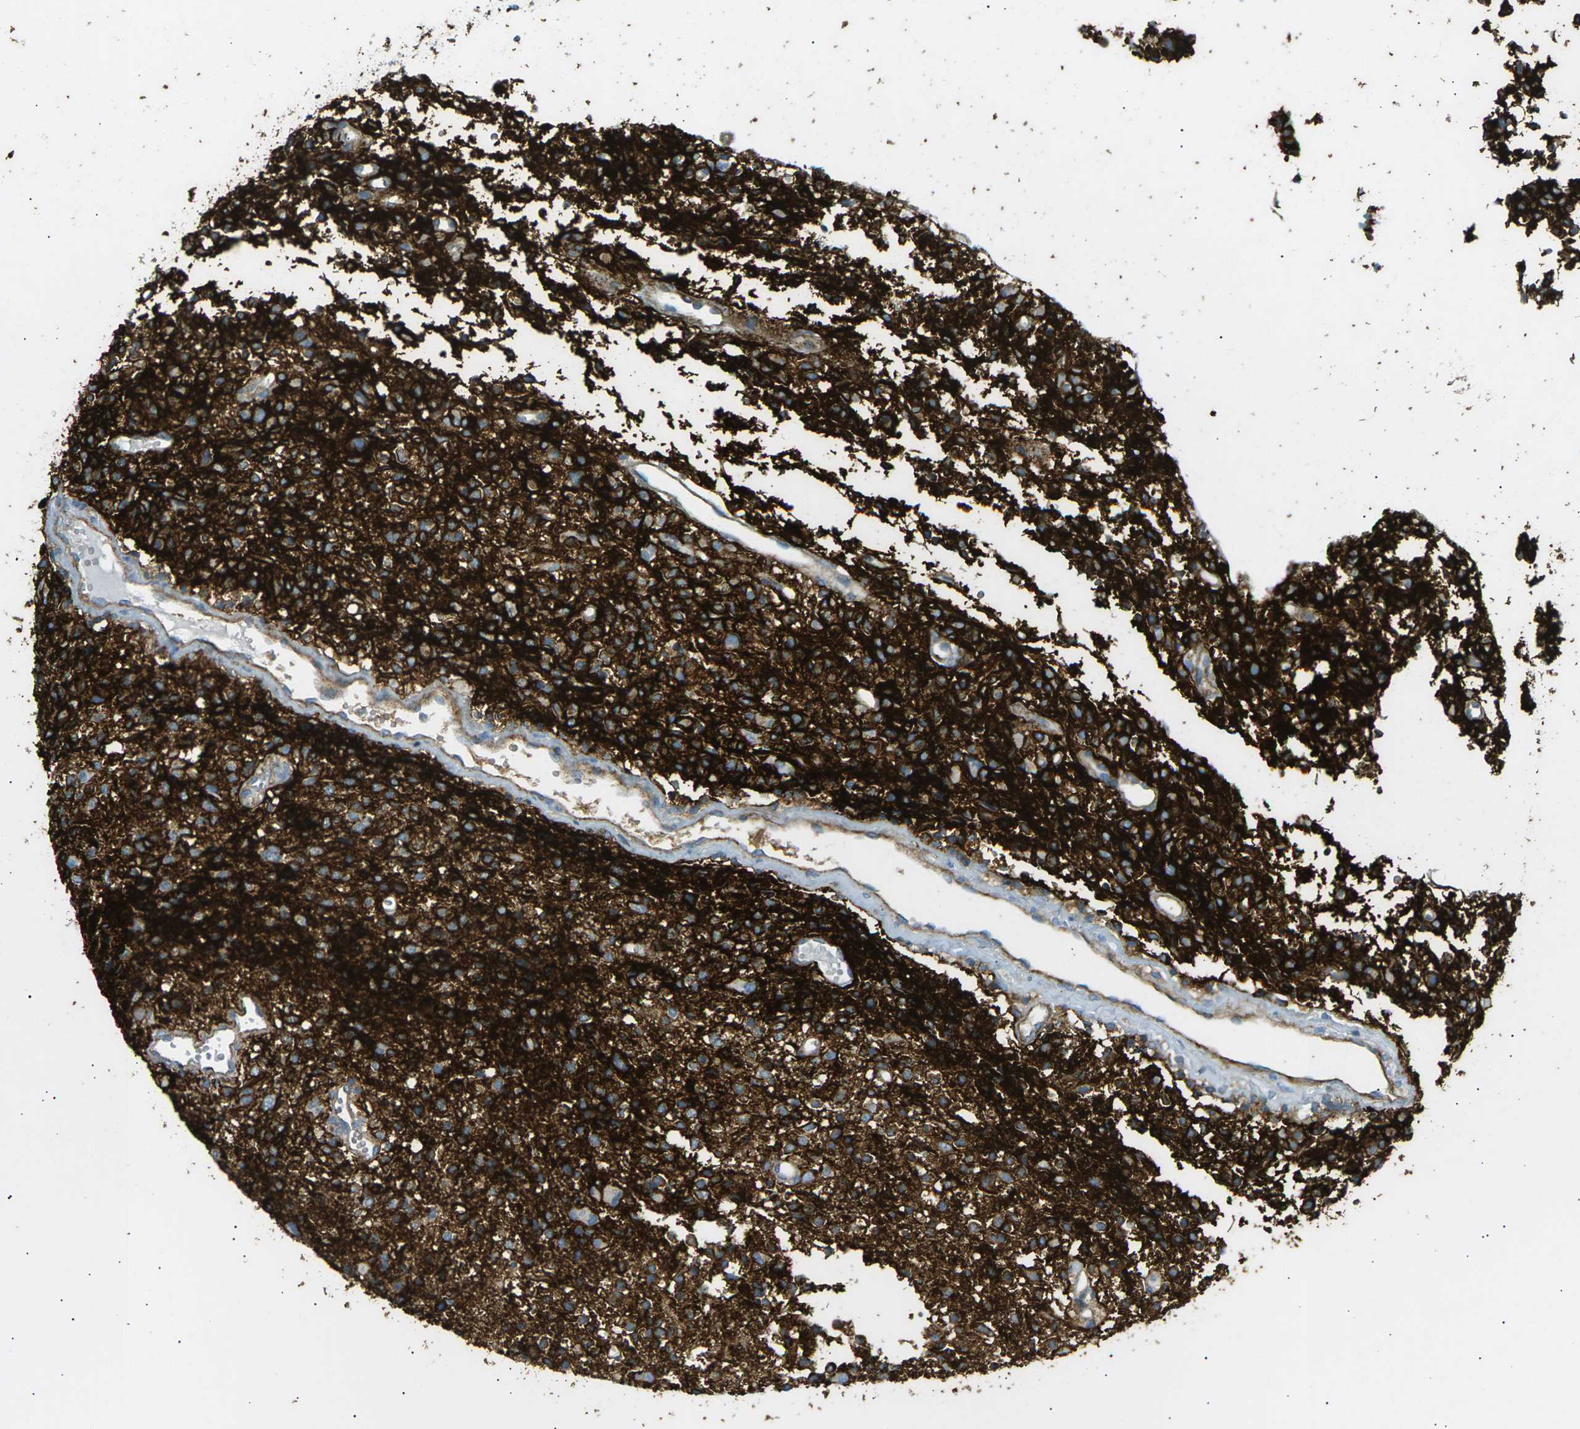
{"staining": {"intensity": "strong", "quantity": ">75%", "location": "cytoplasmic/membranous"}, "tissue": "glioma", "cell_type": "Tumor cells", "image_type": "cancer", "snomed": [{"axis": "morphology", "description": "Glioma, malignant, High grade"}, {"axis": "topography", "description": "Brain"}], "caption": "Malignant glioma (high-grade) stained for a protein (brown) shows strong cytoplasmic/membranous positive positivity in approximately >75% of tumor cells.", "gene": "ATP2B4", "patient": {"sex": "female", "age": 59}}